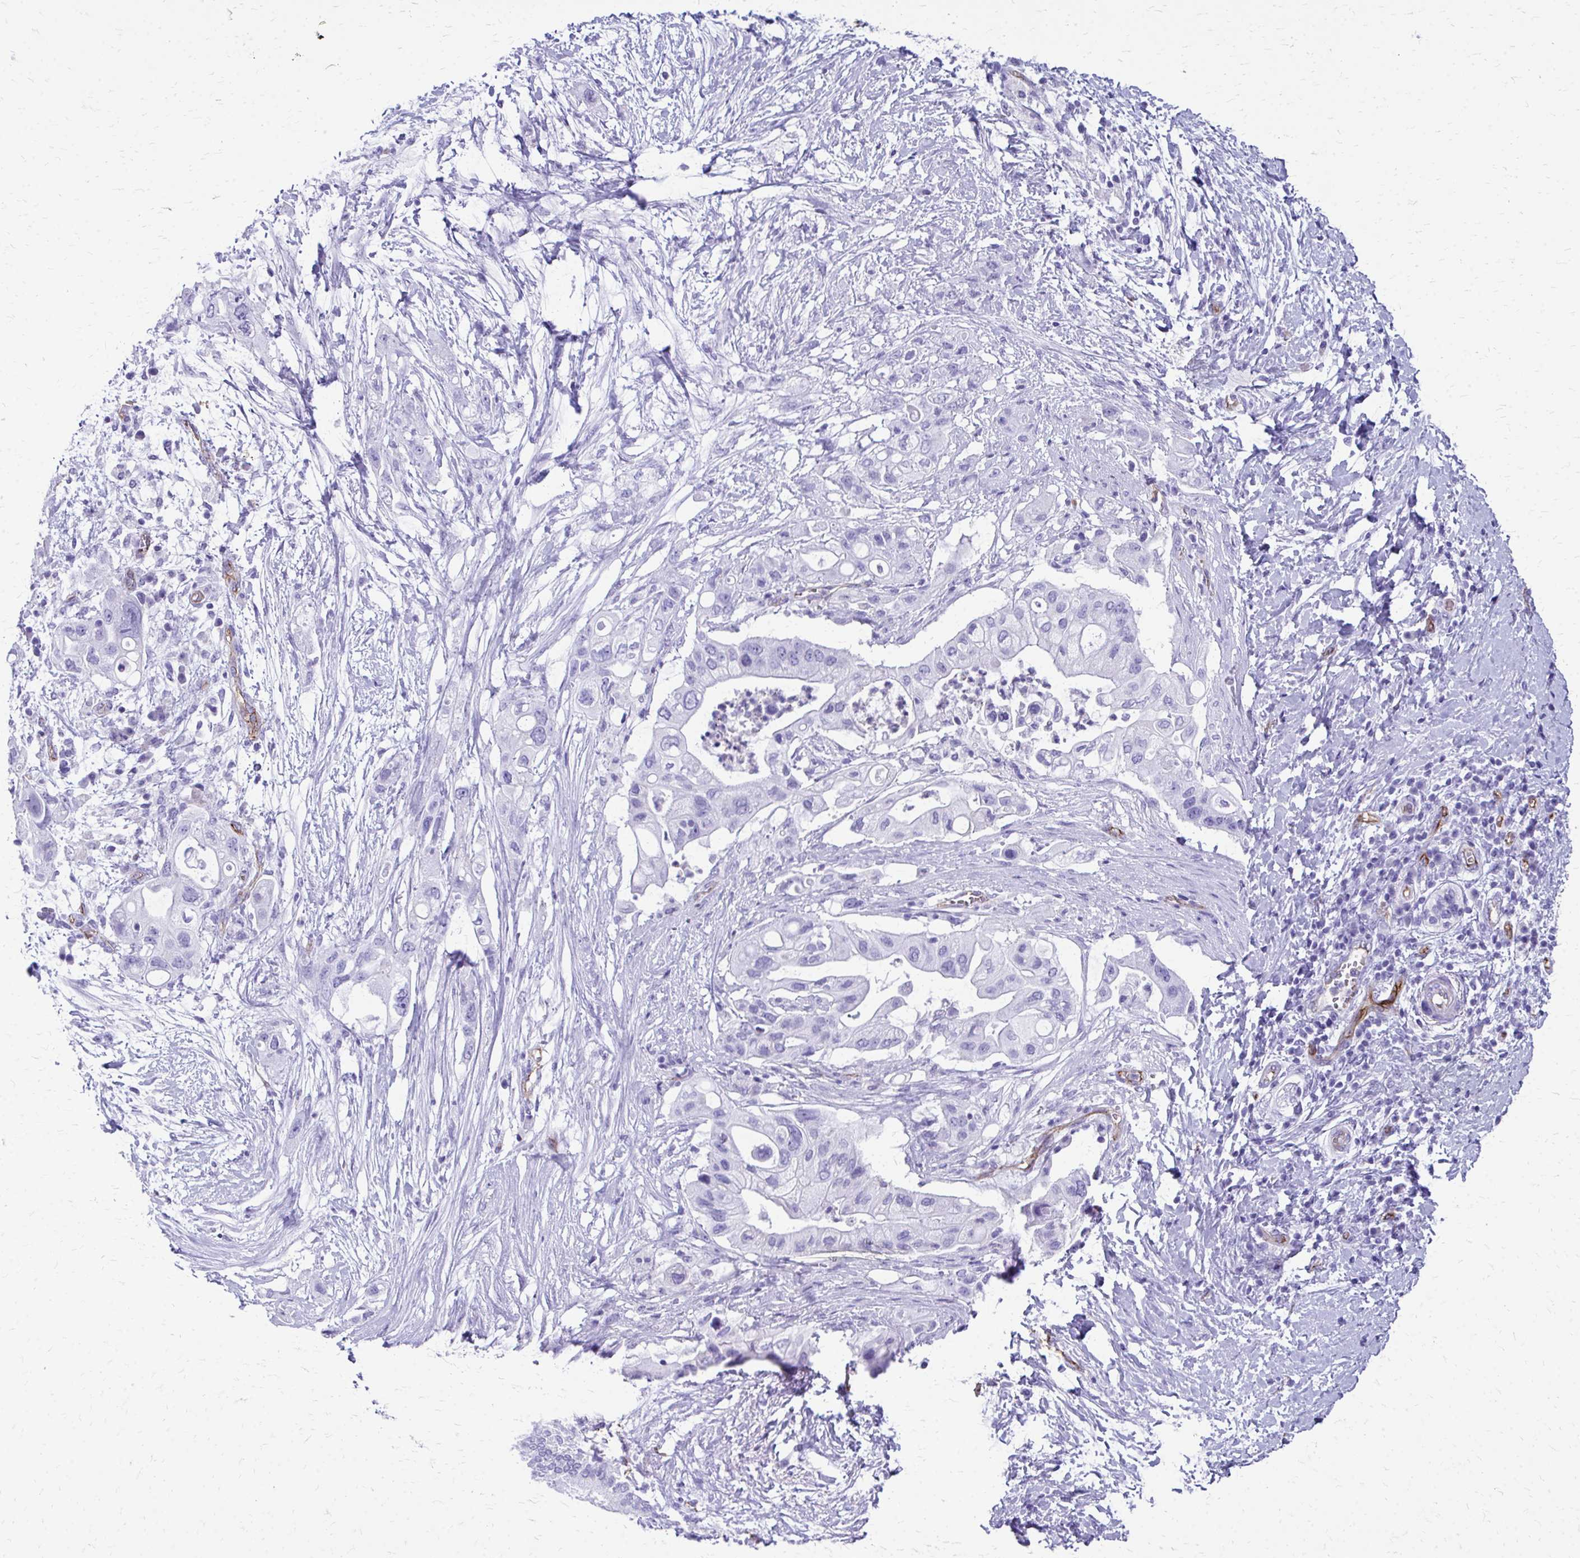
{"staining": {"intensity": "negative", "quantity": "none", "location": "none"}, "tissue": "pancreatic cancer", "cell_type": "Tumor cells", "image_type": "cancer", "snomed": [{"axis": "morphology", "description": "Adenocarcinoma, NOS"}, {"axis": "topography", "description": "Pancreas"}], "caption": "This micrograph is of pancreatic cancer stained with immunohistochemistry to label a protein in brown with the nuclei are counter-stained blue. There is no expression in tumor cells.", "gene": "TPSG1", "patient": {"sex": "female", "age": 72}}